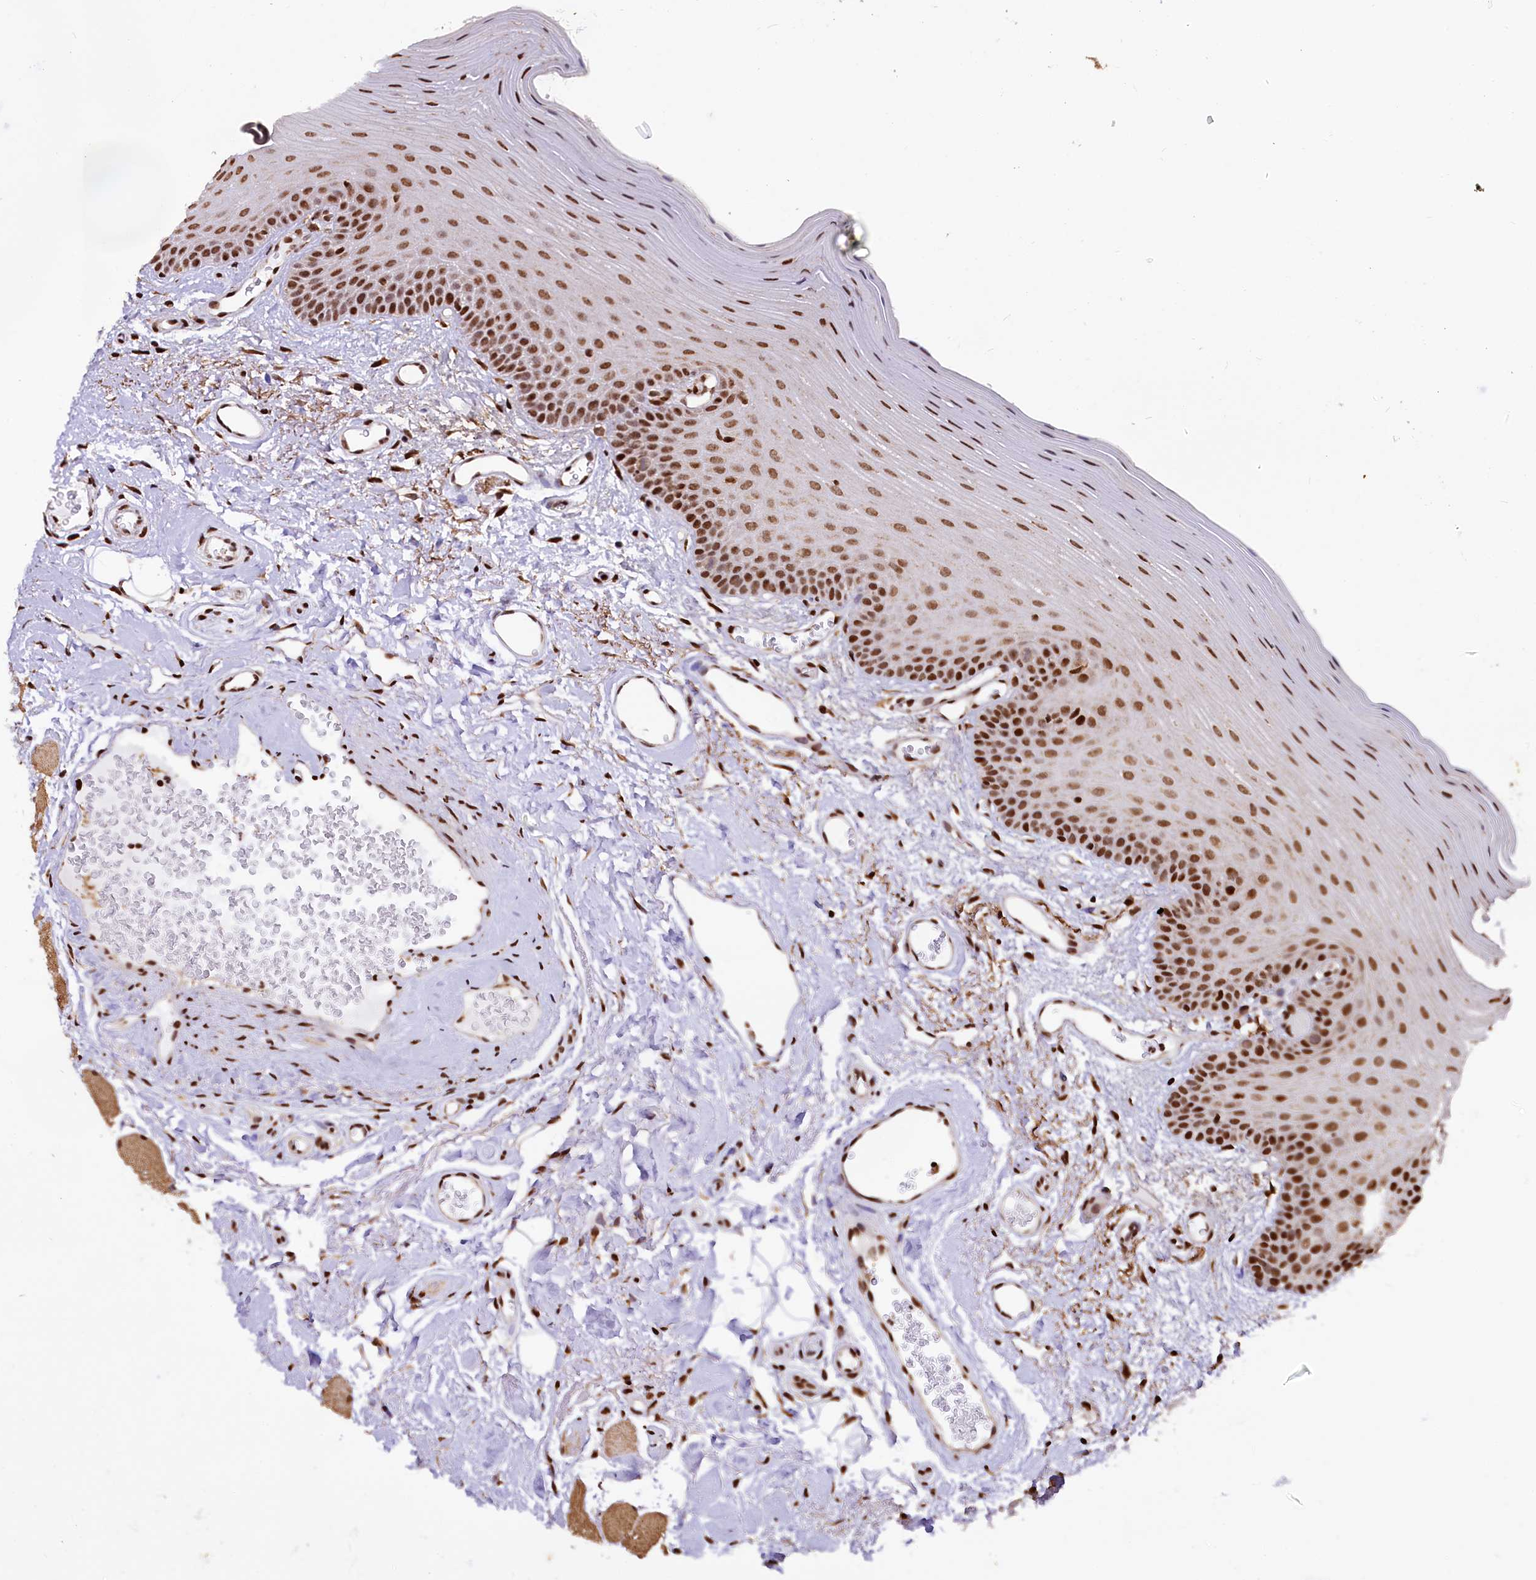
{"staining": {"intensity": "moderate", "quantity": ">75%", "location": "nuclear"}, "tissue": "oral mucosa", "cell_type": "Squamous epithelial cells", "image_type": "normal", "snomed": [{"axis": "morphology", "description": "Normal tissue, NOS"}, {"axis": "topography", "description": "Oral tissue"}], "caption": "Immunohistochemical staining of benign human oral mucosa exhibits medium levels of moderate nuclear expression in approximately >75% of squamous epithelial cells. Nuclei are stained in blue.", "gene": "PDS5B", "patient": {"sex": "male", "age": 68}}